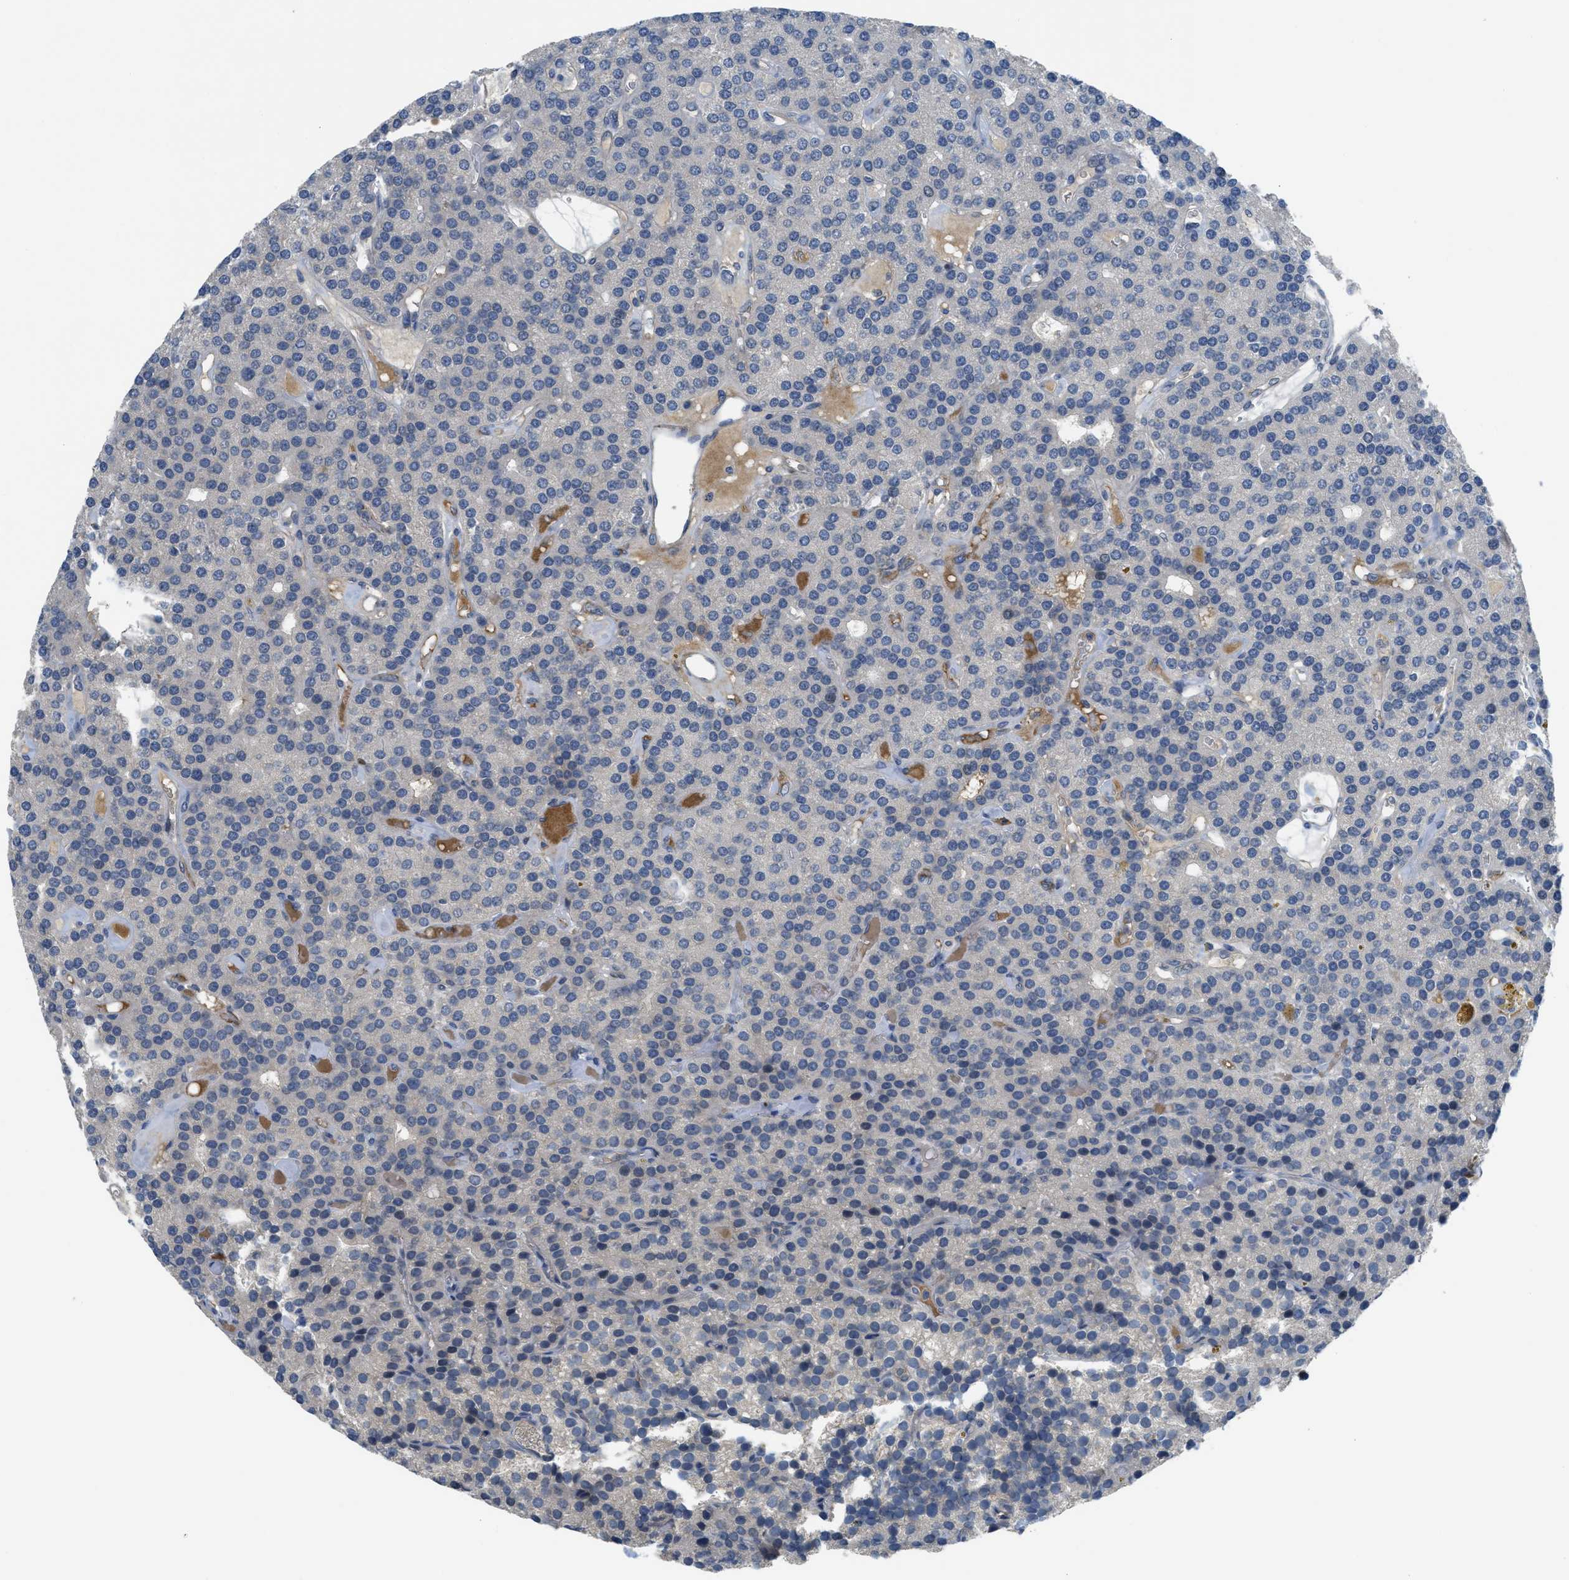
{"staining": {"intensity": "moderate", "quantity": "<25%", "location": "cytoplasmic/membranous"}, "tissue": "parathyroid gland", "cell_type": "Glandular cells", "image_type": "normal", "snomed": [{"axis": "morphology", "description": "Normal tissue, NOS"}, {"axis": "morphology", "description": "Adenoma, NOS"}, {"axis": "topography", "description": "Parathyroid gland"}], "caption": "Immunohistochemistry of normal parathyroid gland shows low levels of moderate cytoplasmic/membranous positivity in approximately <25% of glandular cells.", "gene": "TNFAIP1", "patient": {"sex": "female", "age": 86}}